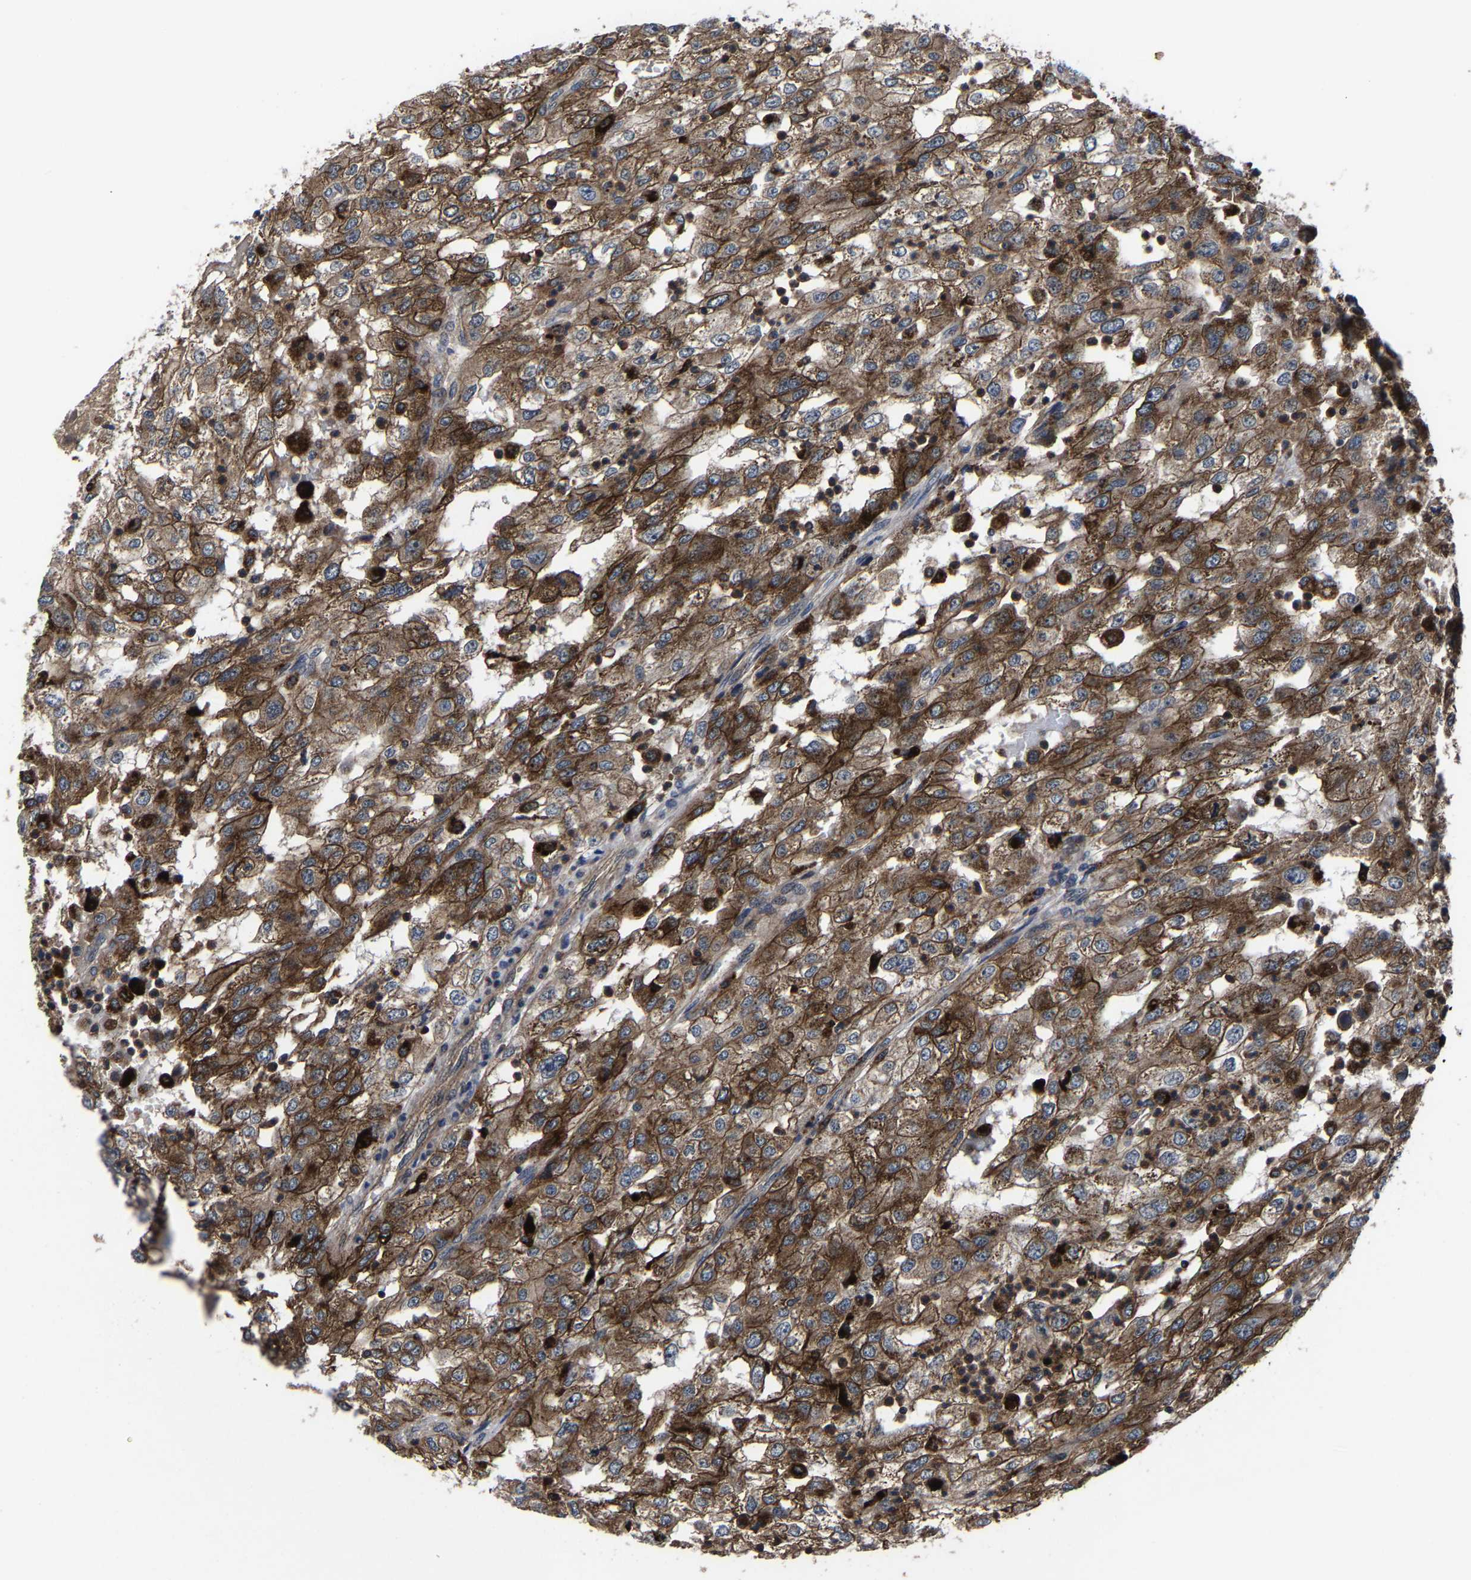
{"staining": {"intensity": "moderate", "quantity": ">75%", "location": "cytoplasmic/membranous"}, "tissue": "renal cancer", "cell_type": "Tumor cells", "image_type": "cancer", "snomed": [{"axis": "morphology", "description": "Adenocarcinoma, NOS"}, {"axis": "topography", "description": "Kidney"}], "caption": "Renal cancer was stained to show a protein in brown. There is medium levels of moderate cytoplasmic/membranous staining in approximately >75% of tumor cells.", "gene": "ZCCHC7", "patient": {"sex": "female", "age": 54}}